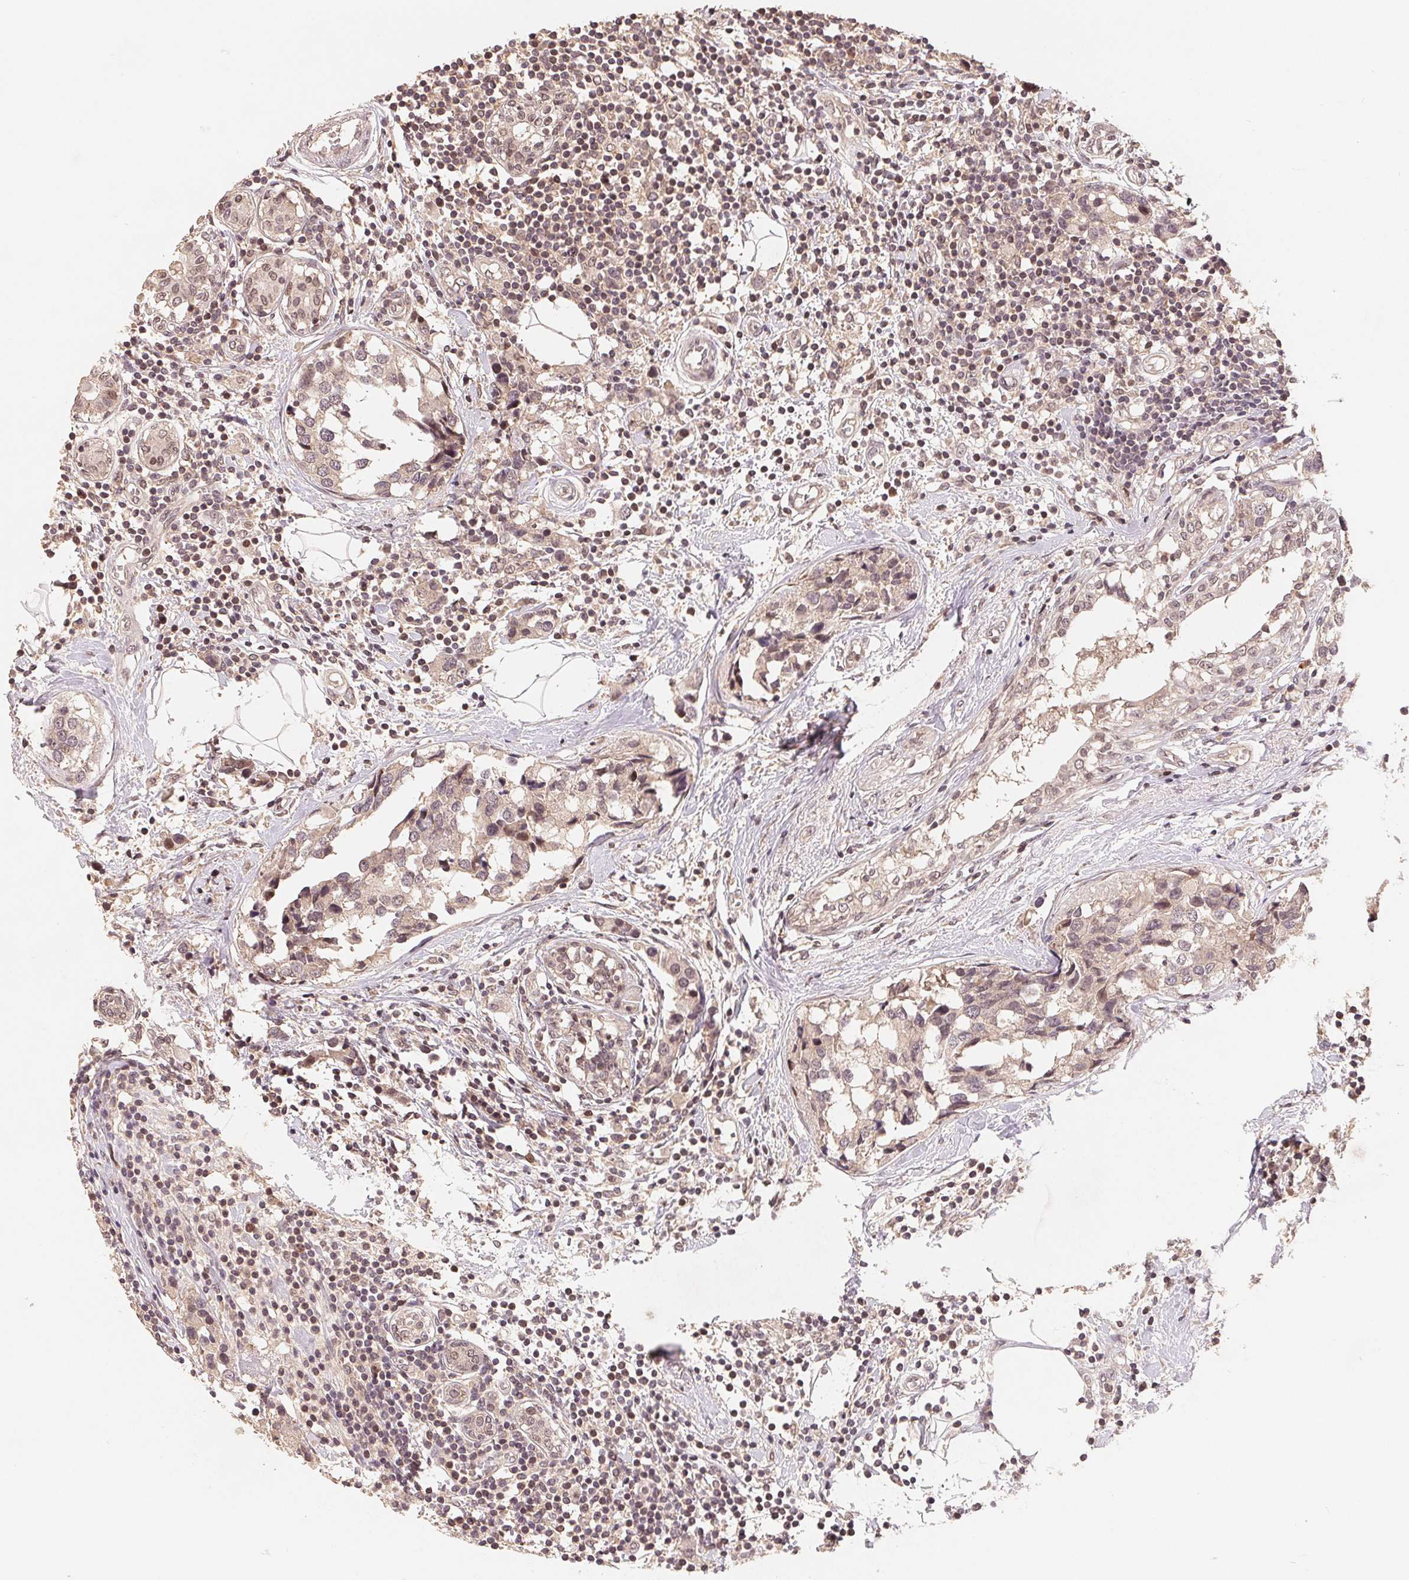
{"staining": {"intensity": "weak", "quantity": "<25%", "location": "cytoplasmic/membranous,nuclear"}, "tissue": "breast cancer", "cell_type": "Tumor cells", "image_type": "cancer", "snomed": [{"axis": "morphology", "description": "Lobular carcinoma"}, {"axis": "topography", "description": "Breast"}], "caption": "Immunohistochemical staining of human breast cancer reveals no significant positivity in tumor cells.", "gene": "HMGN3", "patient": {"sex": "female", "age": 59}}